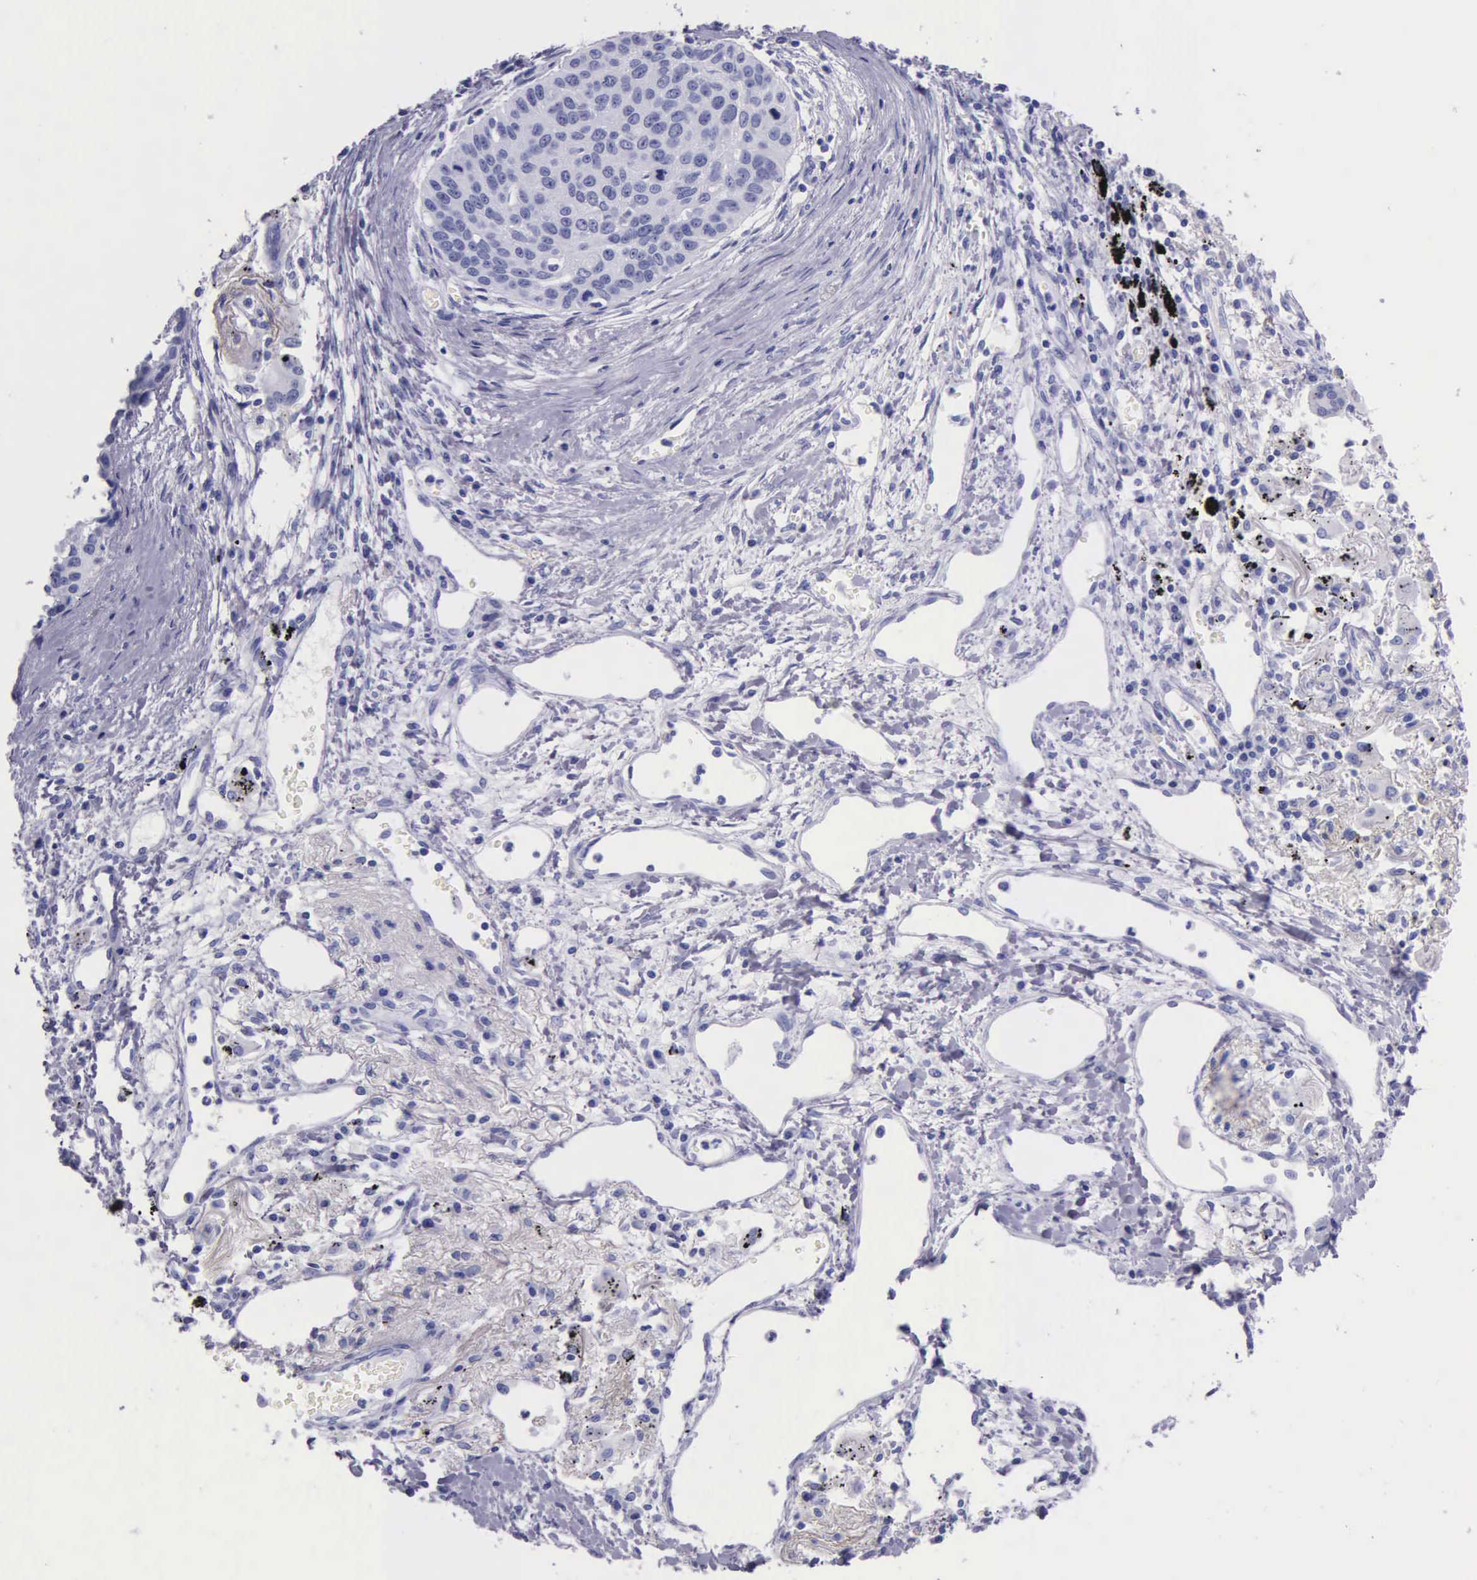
{"staining": {"intensity": "negative", "quantity": "none", "location": "none"}, "tissue": "lung cancer", "cell_type": "Tumor cells", "image_type": "cancer", "snomed": [{"axis": "morphology", "description": "Squamous cell carcinoma, NOS"}, {"axis": "topography", "description": "Lung"}], "caption": "The IHC image has no significant positivity in tumor cells of lung squamous cell carcinoma tissue.", "gene": "KLK3", "patient": {"sex": "male", "age": 71}}